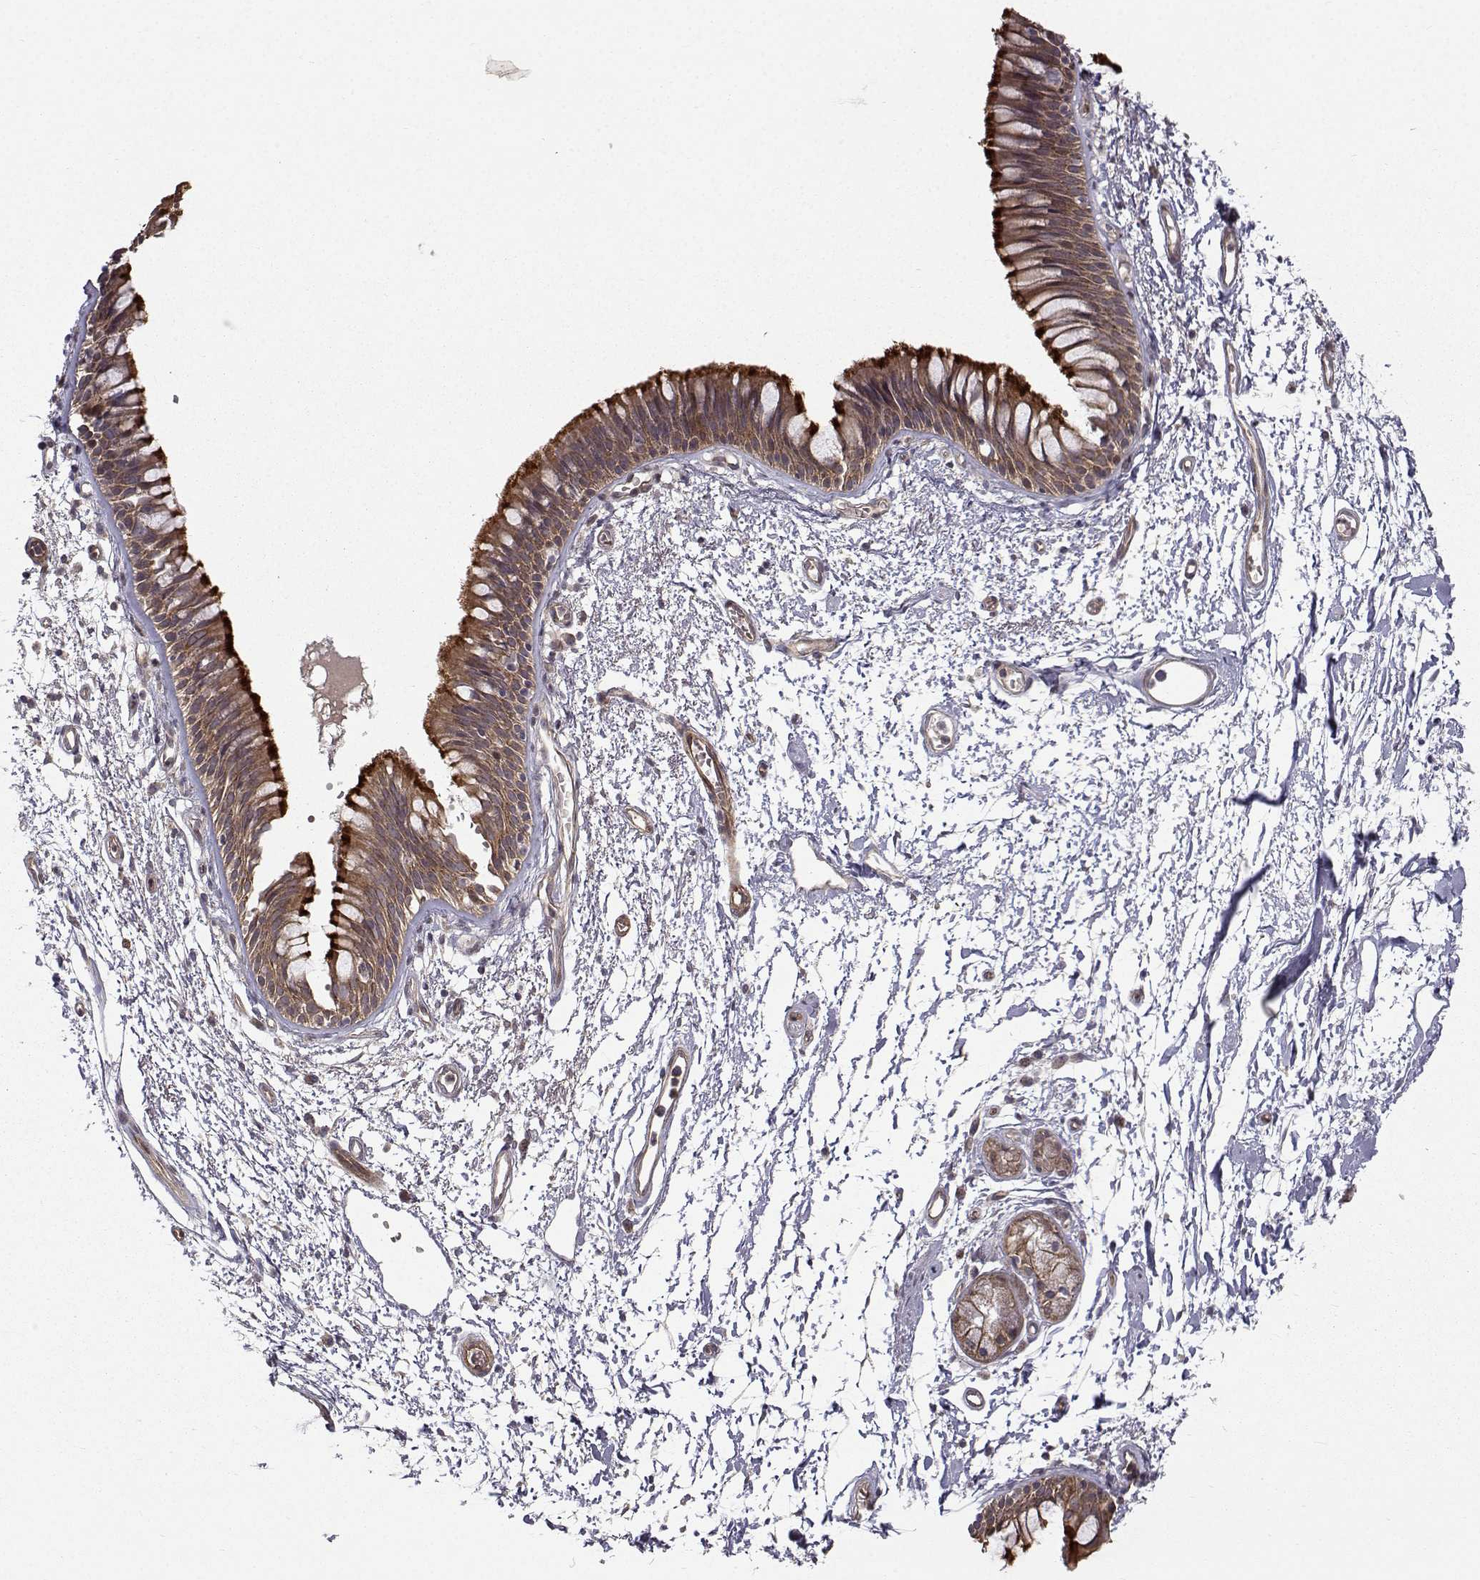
{"staining": {"intensity": "strong", "quantity": ">75%", "location": "cytoplasmic/membranous"}, "tissue": "bronchus", "cell_type": "Respiratory epithelial cells", "image_type": "normal", "snomed": [{"axis": "morphology", "description": "Normal tissue, NOS"}, {"axis": "topography", "description": "Cartilage tissue"}, {"axis": "topography", "description": "Bronchus"}], "caption": "Respiratory epithelial cells reveal high levels of strong cytoplasmic/membranous expression in about >75% of cells in benign human bronchus.", "gene": "APC", "patient": {"sex": "male", "age": 66}}